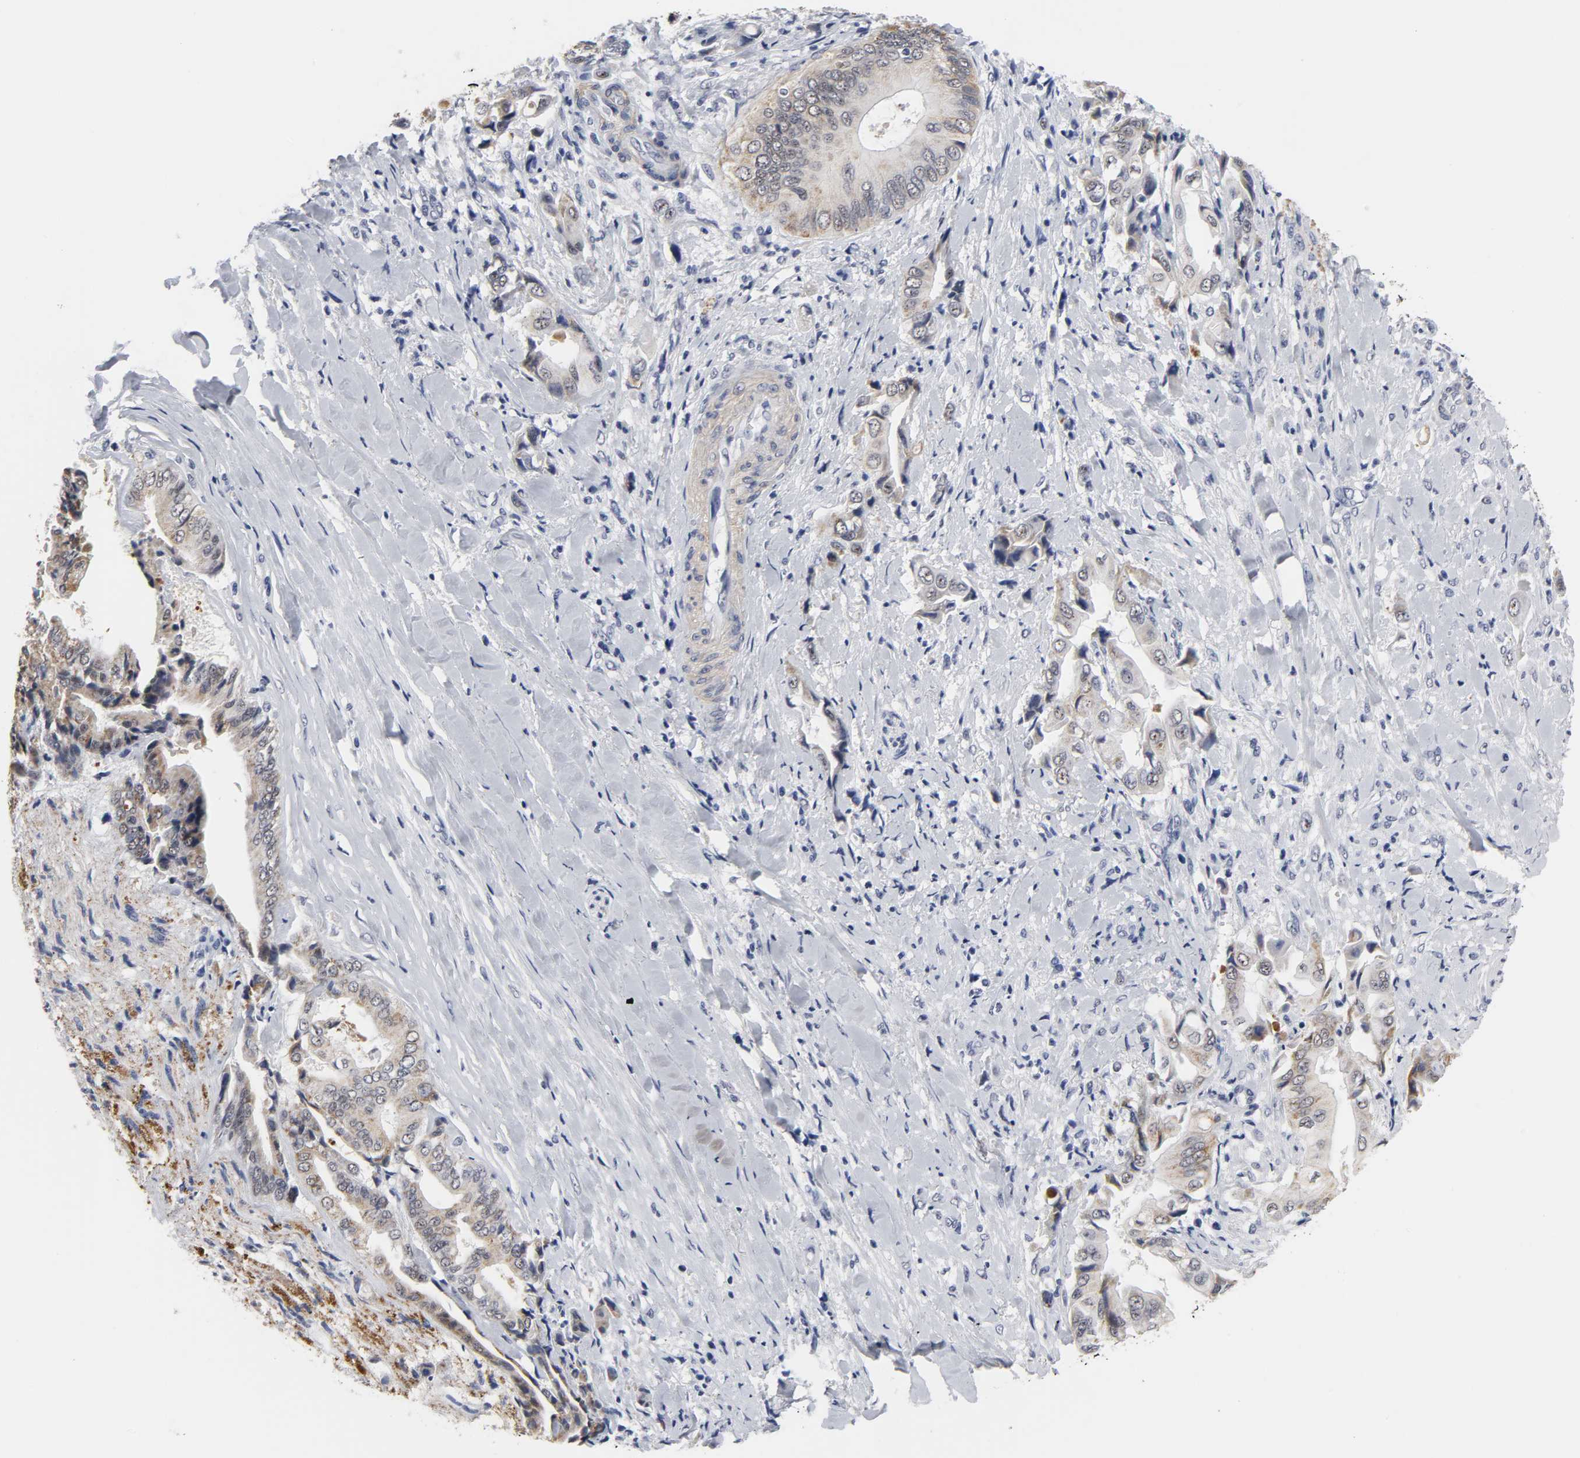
{"staining": {"intensity": "moderate", "quantity": ">75%", "location": "cytoplasmic/membranous"}, "tissue": "liver cancer", "cell_type": "Tumor cells", "image_type": "cancer", "snomed": [{"axis": "morphology", "description": "Cholangiocarcinoma"}, {"axis": "topography", "description": "Liver"}], "caption": "Liver cancer (cholangiocarcinoma) tissue shows moderate cytoplasmic/membranous staining in approximately >75% of tumor cells, visualized by immunohistochemistry. The protein is stained brown, and the nuclei are stained in blue (DAB IHC with brightfield microscopy, high magnification).", "gene": "GRHL2", "patient": {"sex": "male", "age": 58}}